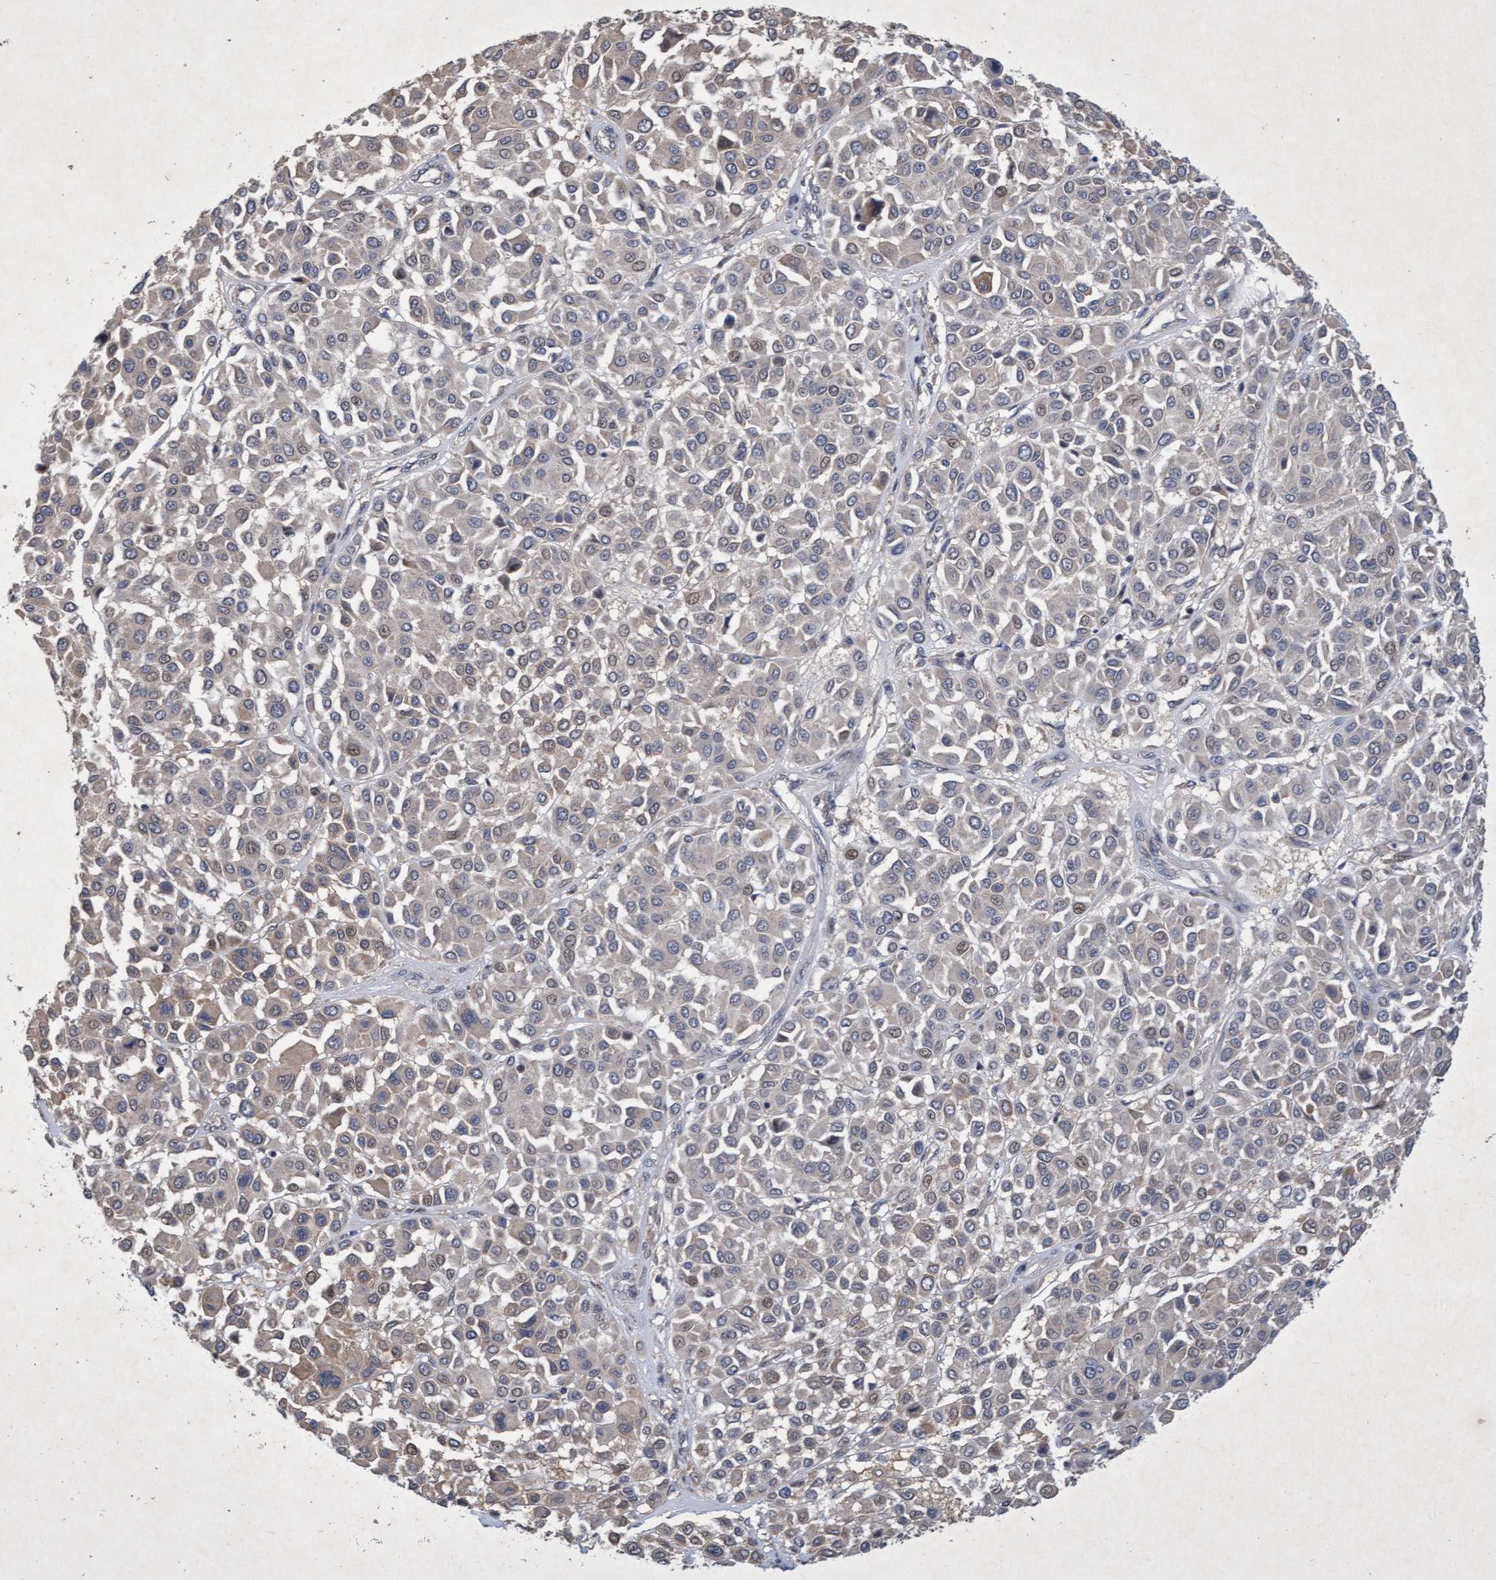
{"staining": {"intensity": "weak", "quantity": "<25%", "location": "cytoplasmic/membranous"}, "tissue": "melanoma", "cell_type": "Tumor cells", "image_type": "cancer", "snomed": [{"axis": "morphology", "description": "Malignant melanoma, Metastatic site"}, {"axis": "topography", "description": "Soft tissue"}], "caption": "Immunohistochemistry (IHC) image of neoplastic tissue: human malignant melanoma (metastatic site) stained with DAB (3,3'-diaminobenzidine) displays no significant protein expression in tumor cells.", "gene": "ZNF677", "patient": {"sex": "male", "age": 41}}